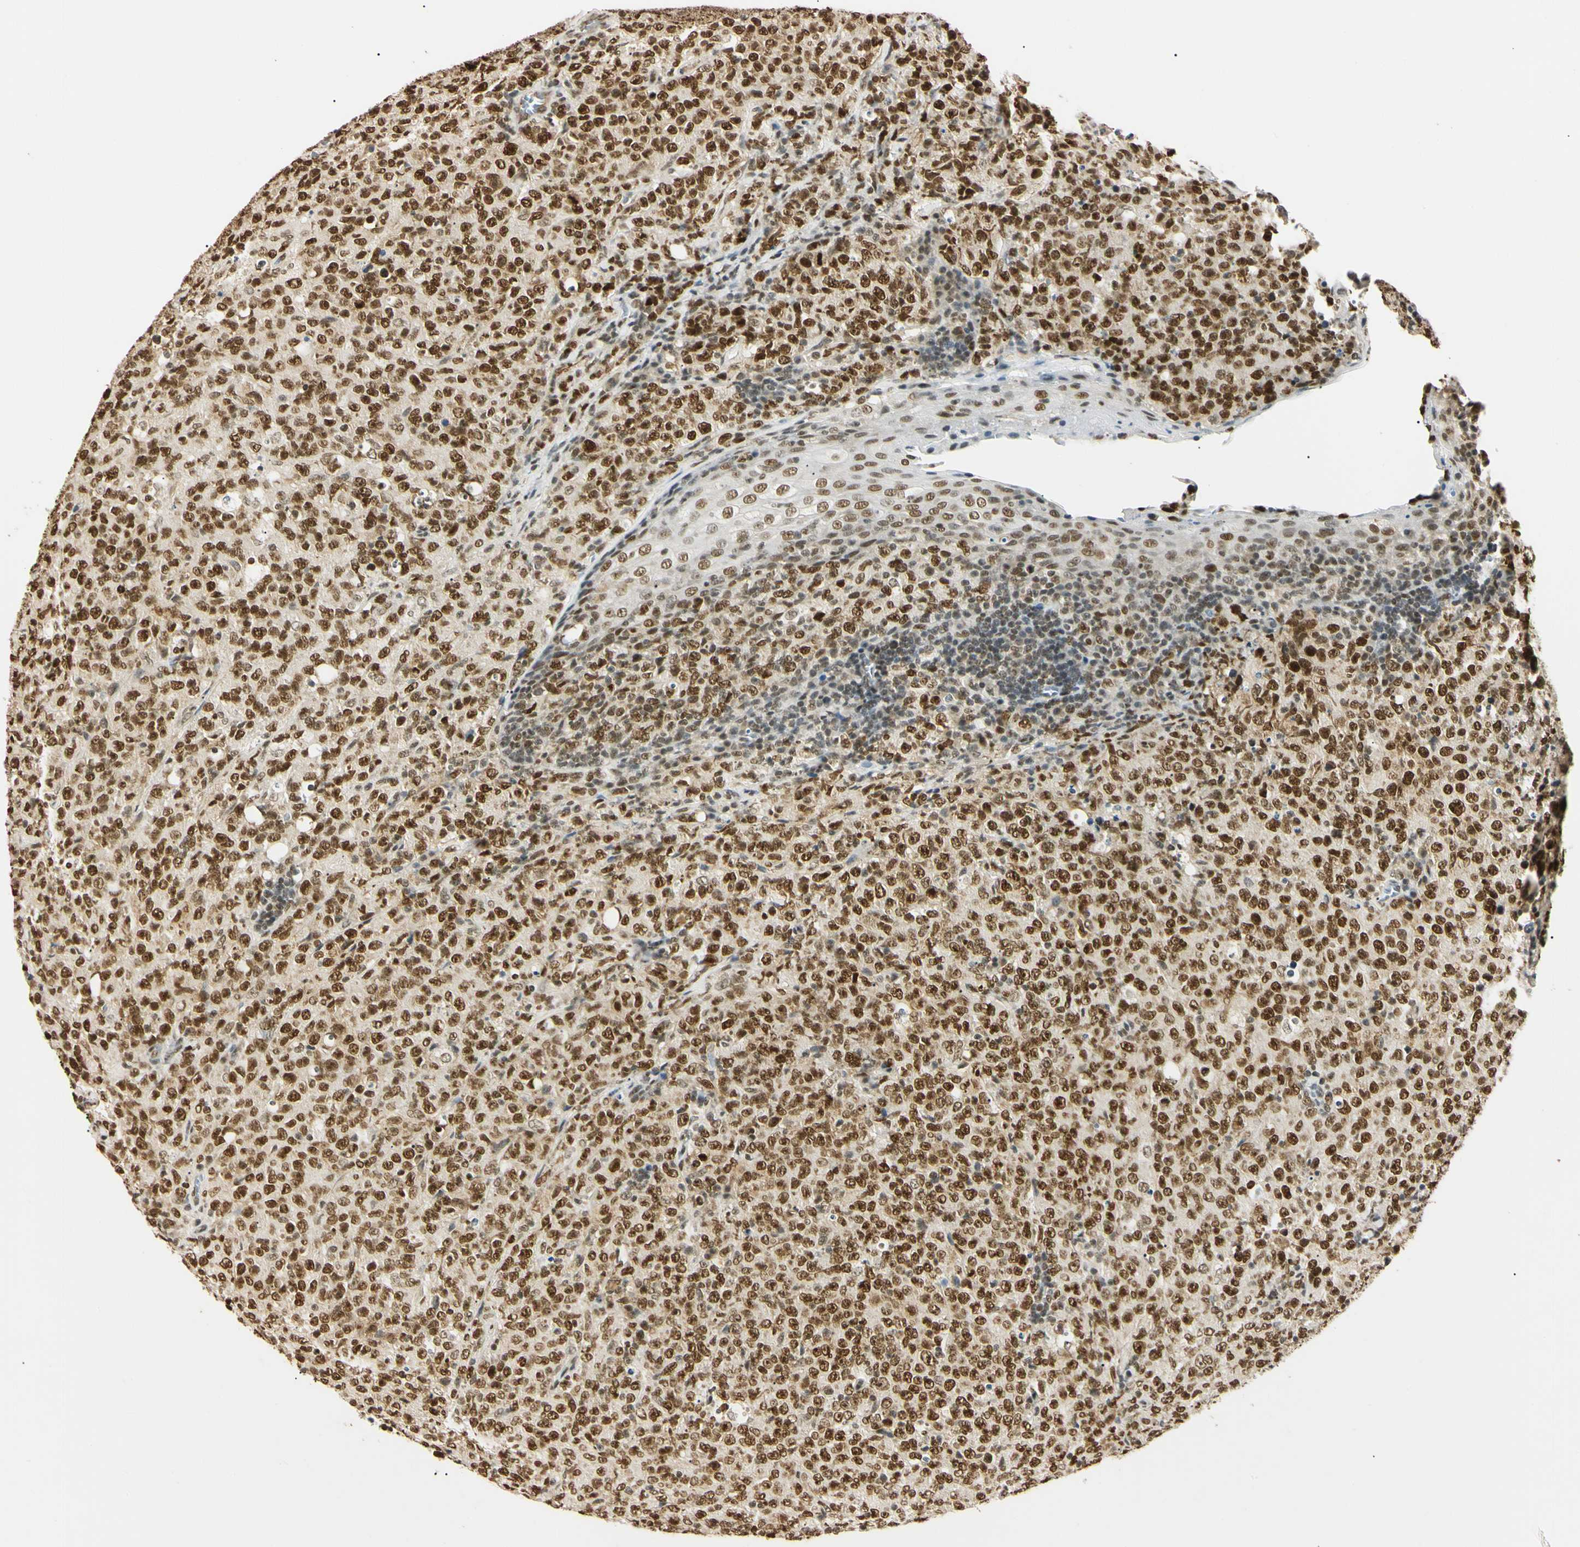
{"staining": {"intensity": "strong", "quantity": ">75%", "location": "nuclear"}, "tissue": "lymphoma", "cell_type": "Tumor cells", "image_type": "cancer", "snomed": [{"axis": "morphology", "description": "Malignant lymphoma, non-Hodgkin's type, High grade"}, {"axis": "topography", "description": "Tonsil"}], "caption": "Protein staining of lymphoma tissue exhibits strong nuclear staining in about >75% of tumor cells.", "gene": "SMARCA5", "patient": {"sex": "female", "age": 36}}